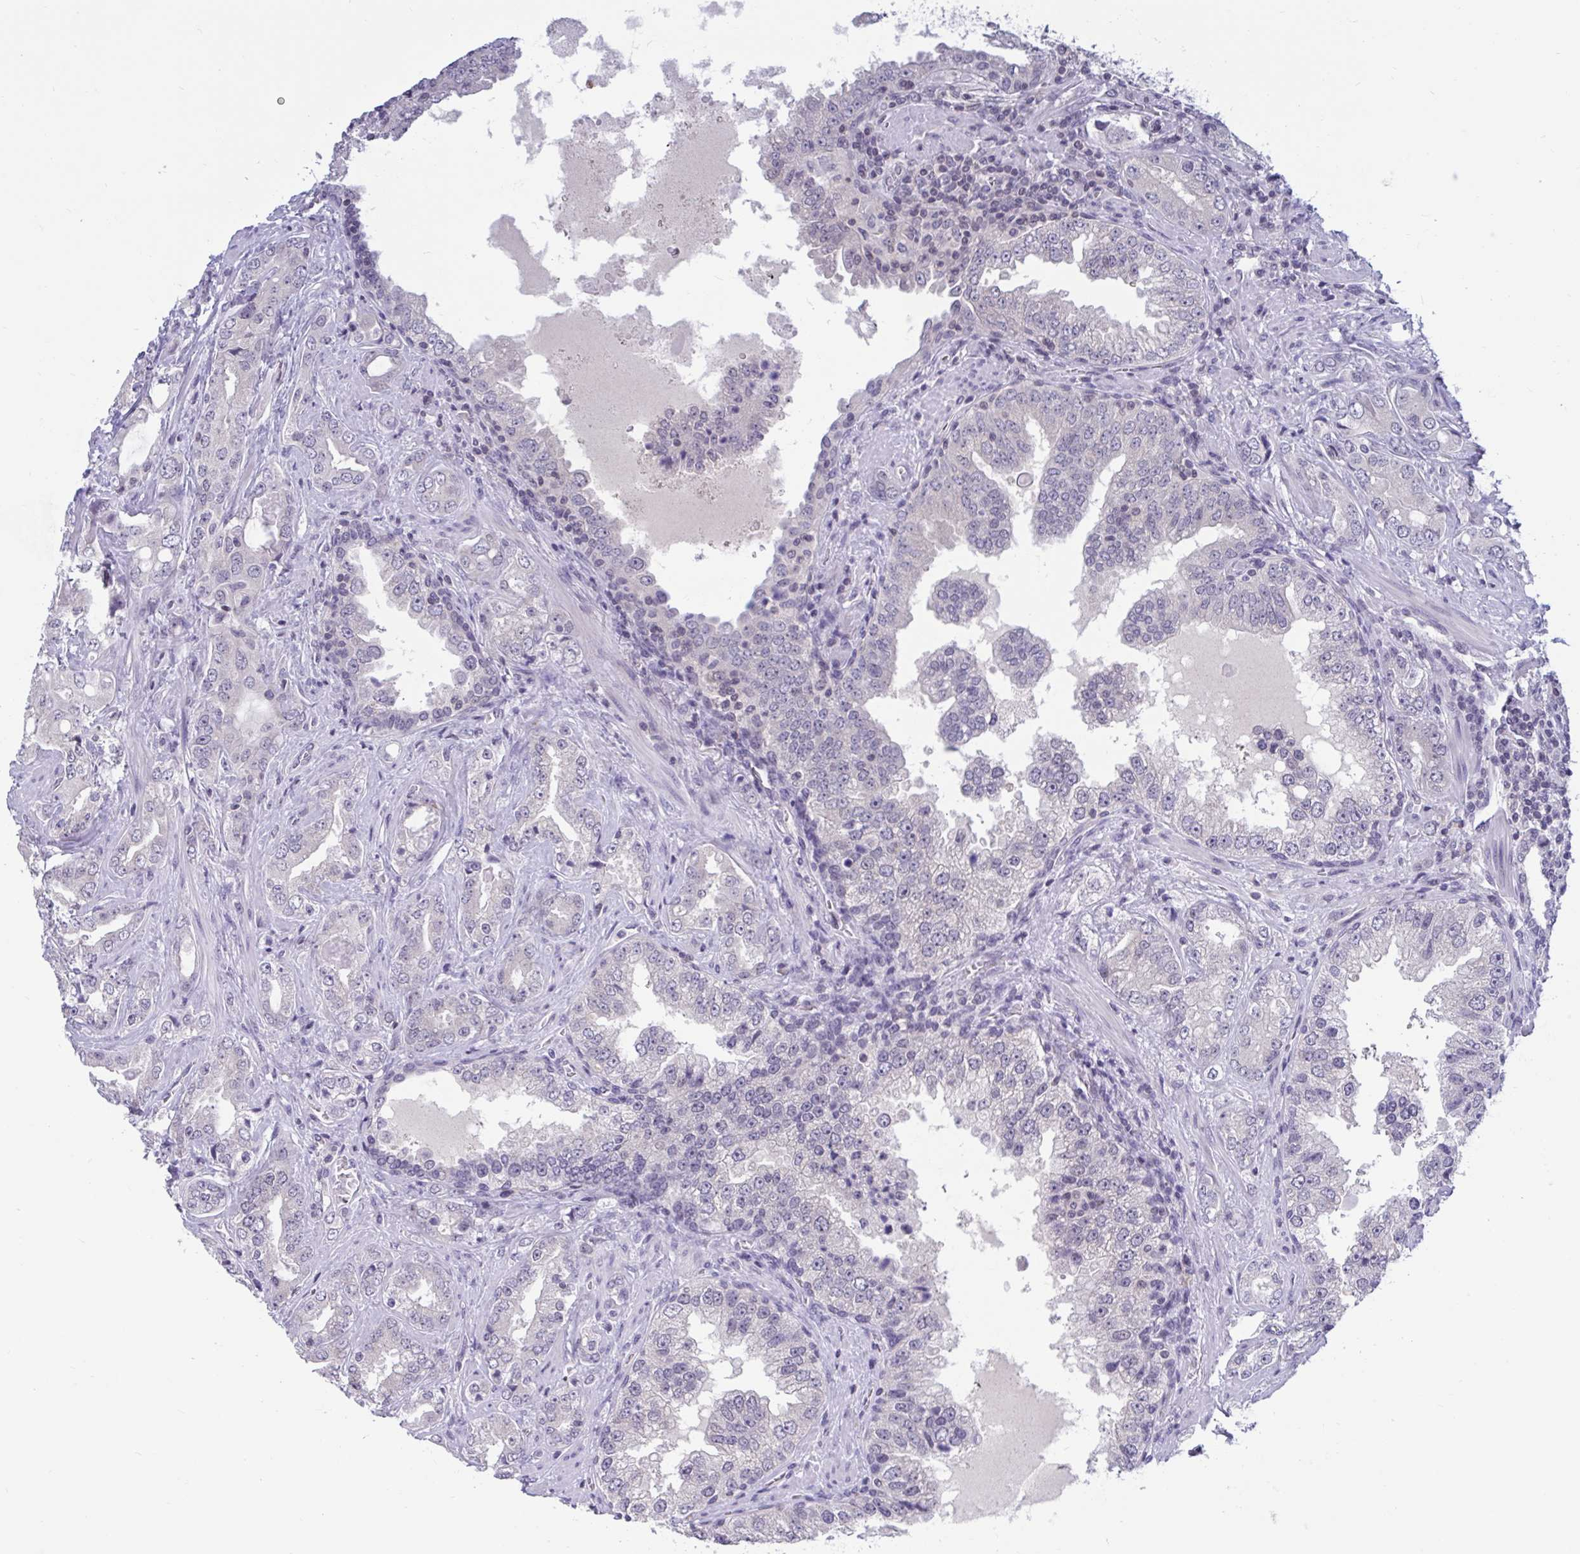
{"staining": {"intensity": "negative", "quantity": "none", "location": "none"}, "tissue": "prostate cancer", "cell_type": "Tumor cells", "image_type": "cancer", "snomed": [{"axis": "morphology", "description": "Adenocarcinoma, High grade"}, {"axis": "topography", "description": "Prostate"}], "caption": "IHC of prostate cancer (high-grade adenocarcinoma) exhibits no staining in tumor cells.", "gene": "ARPP19", "patient": {"sex": "male", "age": 67}}